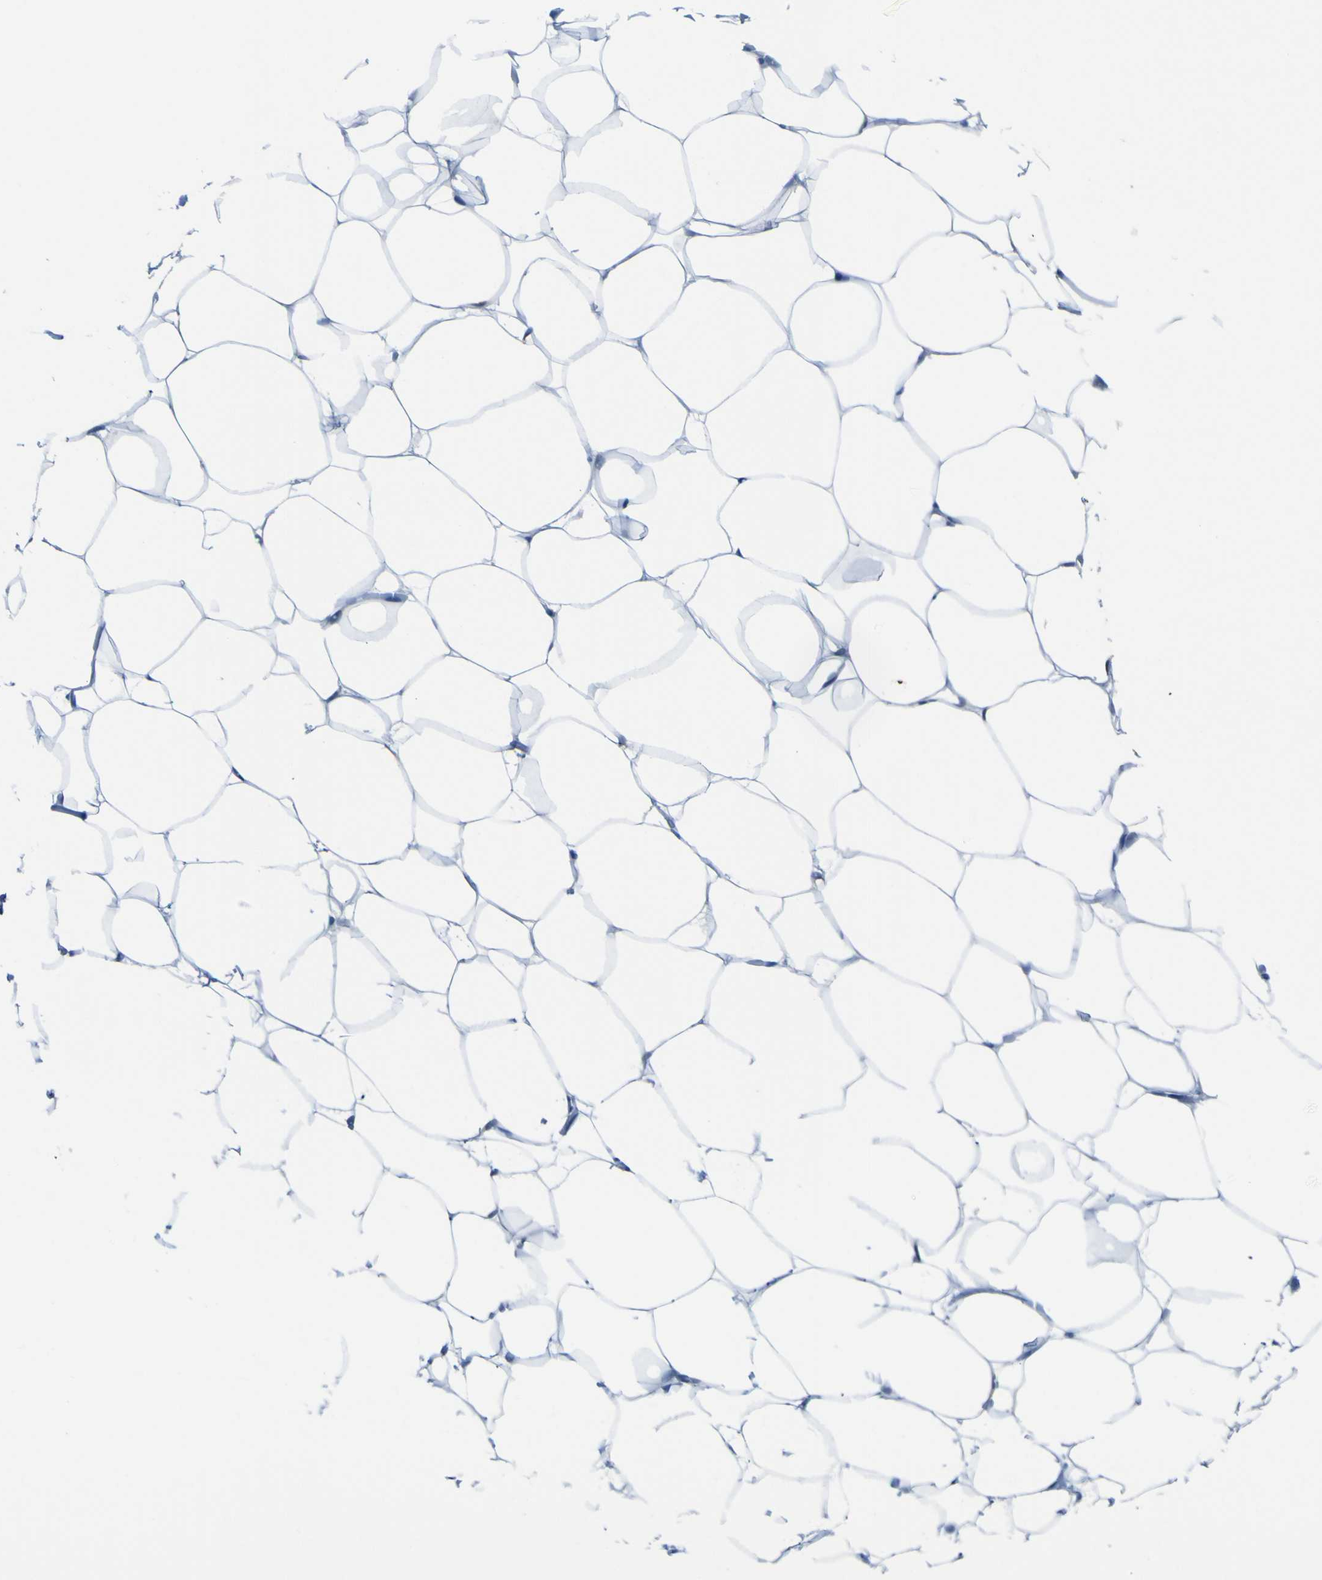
{"staining": {"intensity": "negative", "quantity": "none", "location": "none"}, "tissue": "adipose tissue", "cell_type": "Adipocytes", "image_type": "normal", "snomed": [{"axis": "morphology", "description": "Normal tissue, NOS"}, {"axis": "topography", "description": "Breast"}, {"axis": "topography", "description": "Adipose tissue"}], "caption": "Immunohistochemical staining of benign human adipose tissue demonstrates no significant staining in adipocytes. Nuclei are stained in blue.", "gene": "PHKG1", "patient": {"sex": "female", "age": 25}}